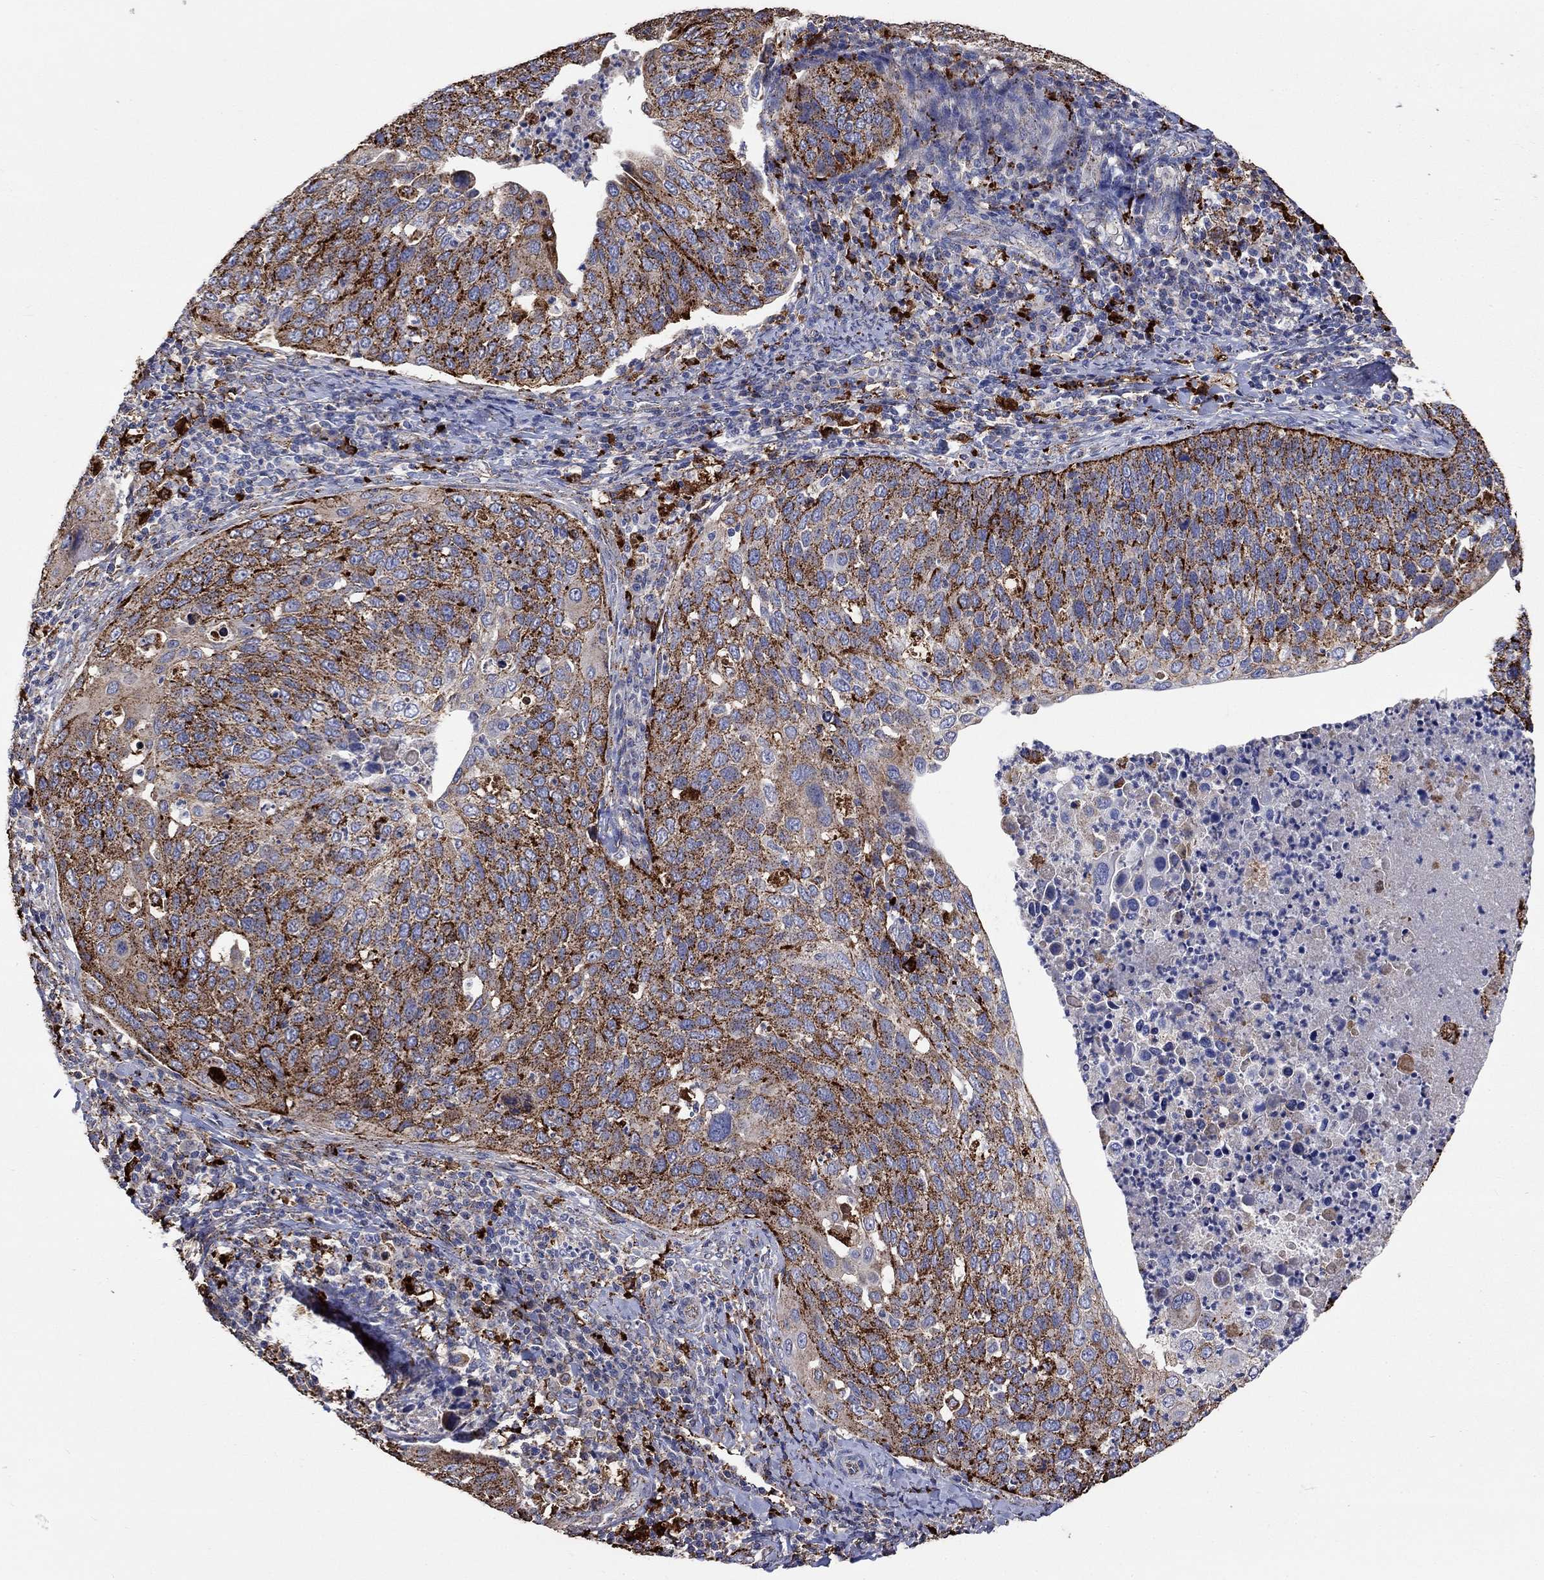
{"staining": {"intensity": "strong", "quantity": ">75%", "location": "cytoplasmic/membranous"}, "tissue": "cervical cancer", "cell_type": "Tumor cells", "image_type": "cancer", "snomed": [{"axis": "morphology", "description": "Squamous cell carcinoma, NOS"}, {"axis": "topography", "description": "Cervix"}], "caption": "Immunohistochemical staining of cervical squamous cell carcinoma shows strong cytoplasmic/membranous protein expression in about >75% of tumor cells. (Stains: DAB (3,3'-diaminobenzidine) in brown, nuclei in blue, Microscopy: brightfield microscopy at high magnification).", "gene": "CTSB", "patient": {"sex": "female", "age": 54}}